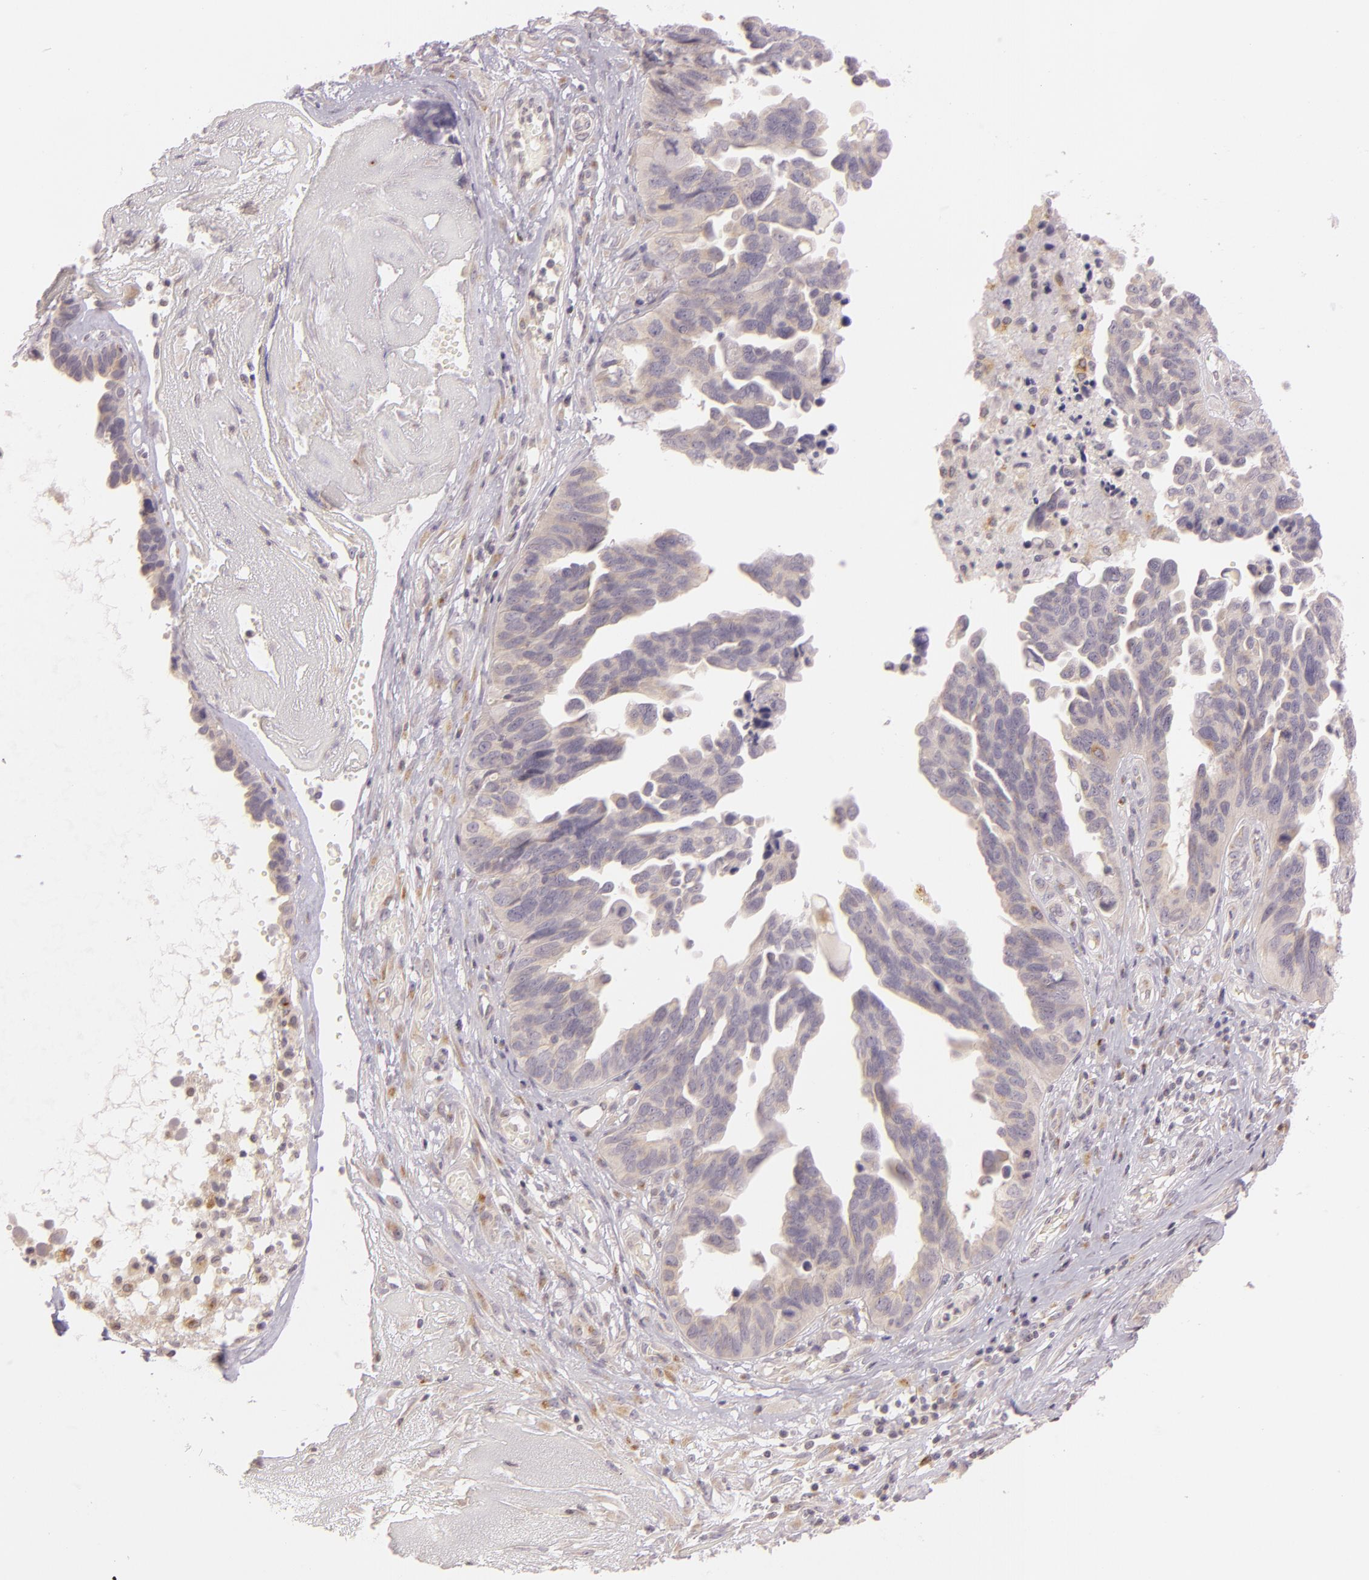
{"staining": {"intensity": "weak", "quantity": ">75%", "location": "cytoplasmic/membranous"}, "tissue": "ovarian cancer", "cell_type": "Tumor cells", "image_type": "cancer", "snomed": [{"axis": "morphology", "description": "Cystadenocarcinoma, serous, NOS"}, {"axis": "topography", "description": "Ovary"}], "caption": "Brown immunohistochemical staining in ovarian cancer (serous cystadenocarcinoma) reveals weak cytoplasmic/membranous staining in approximately >75% of tumor cells.", "gene": "LGMN", "patient": {"sex": "female", "age": 64}}